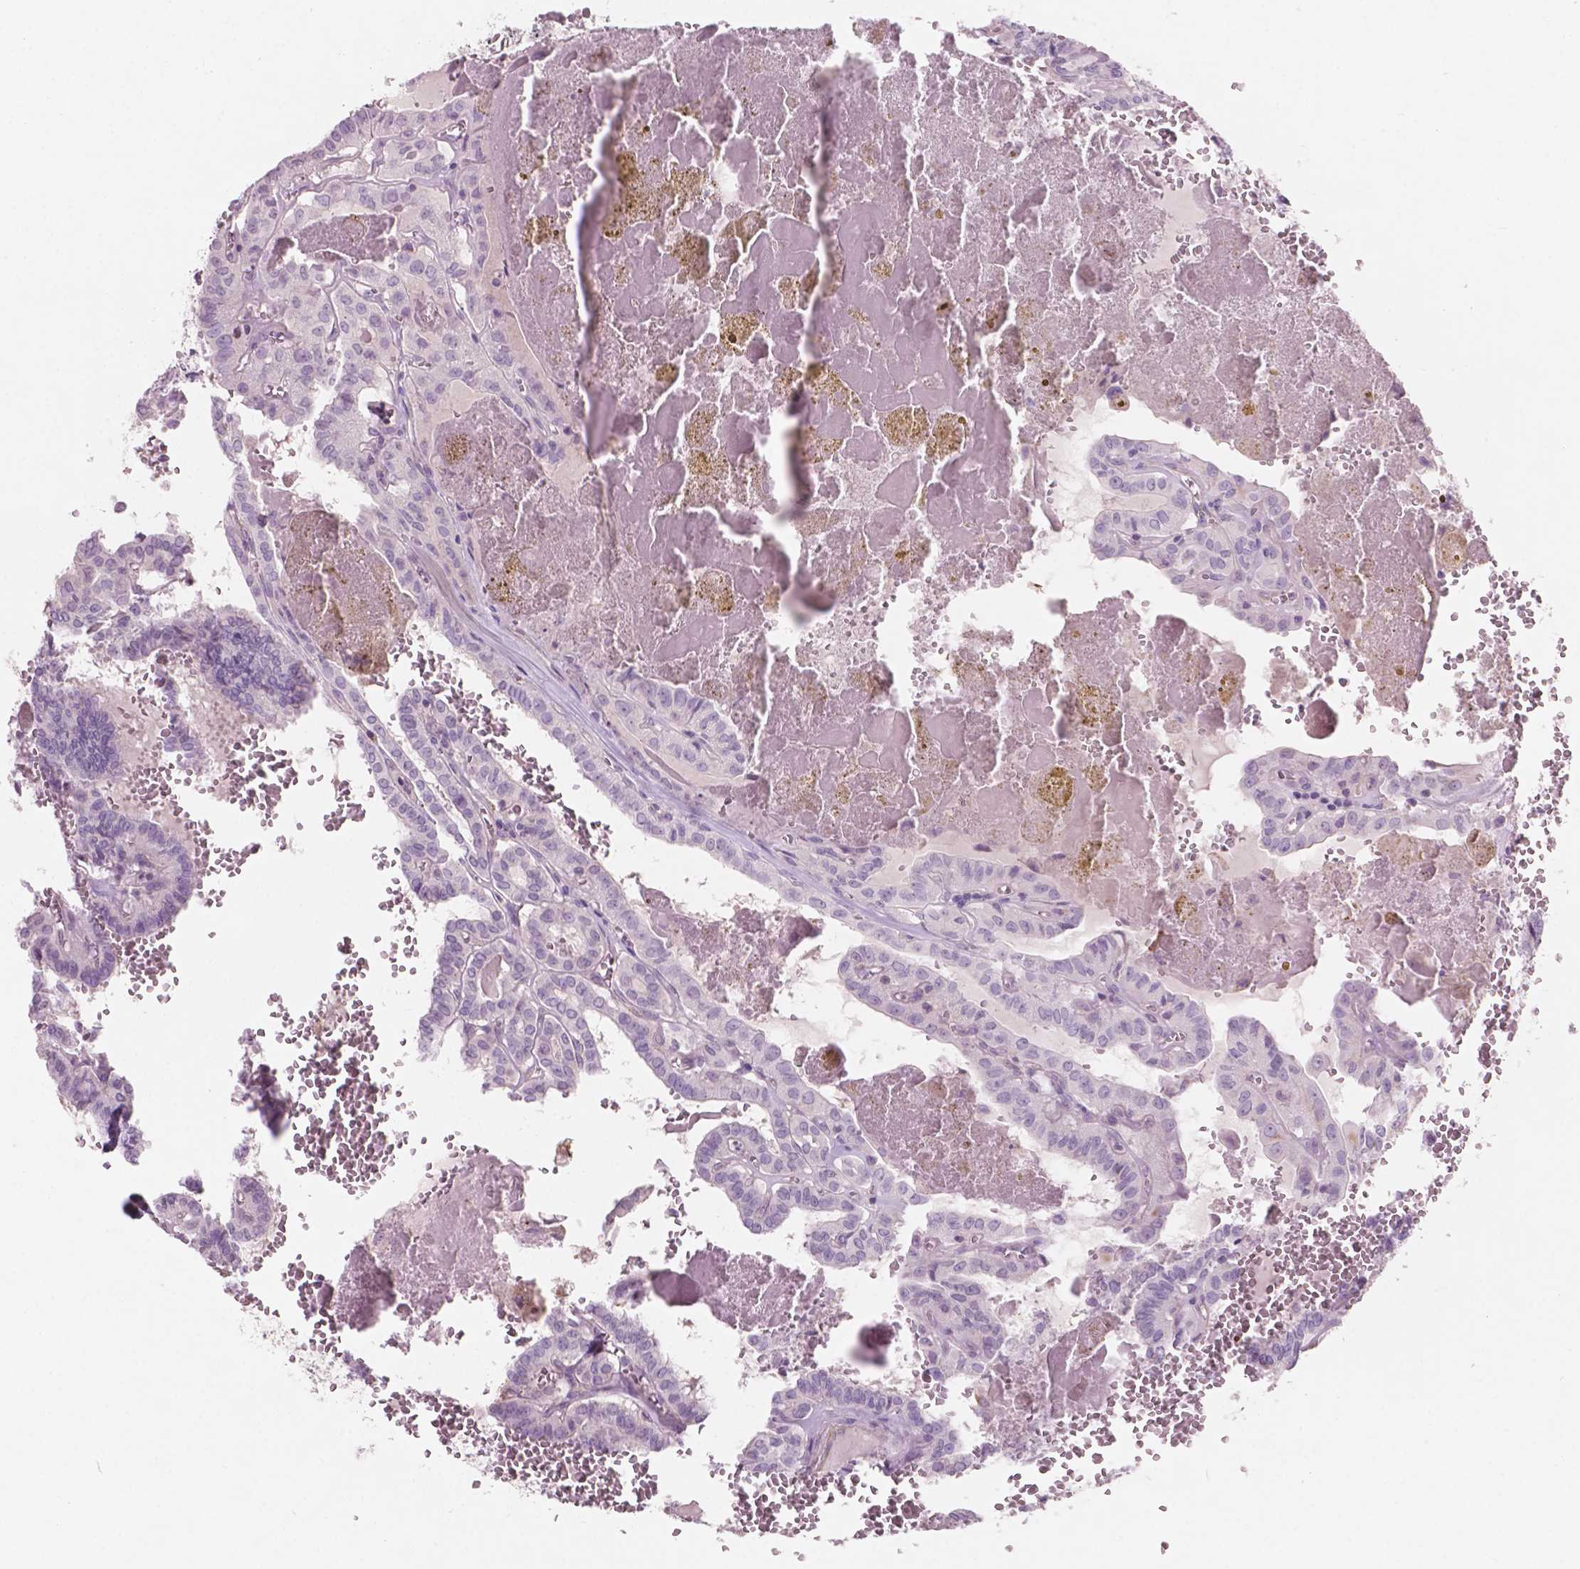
{"staining": {"intensity": "negative", "quantity": "none", "location": "none"}, "tissue": "thyroid cancer", "cell_type": "Tumor cells", "image_type": "cancer", "snomed": [{"axis": "morphology", "description": "Papillary adenocarcinoma, NOS"}, {"axis": "topography", "description": "Thyroid gland"}], "caption": "A photomicrograph of thyroid papillary adenocarcinoma stained for a protein demonstrates no brown staining in tumor cells. (DAB immunohistochemistry (IHC), high magnification).", "gene": "AWAT1", "patient": {"sex": "female", "age": 21}}